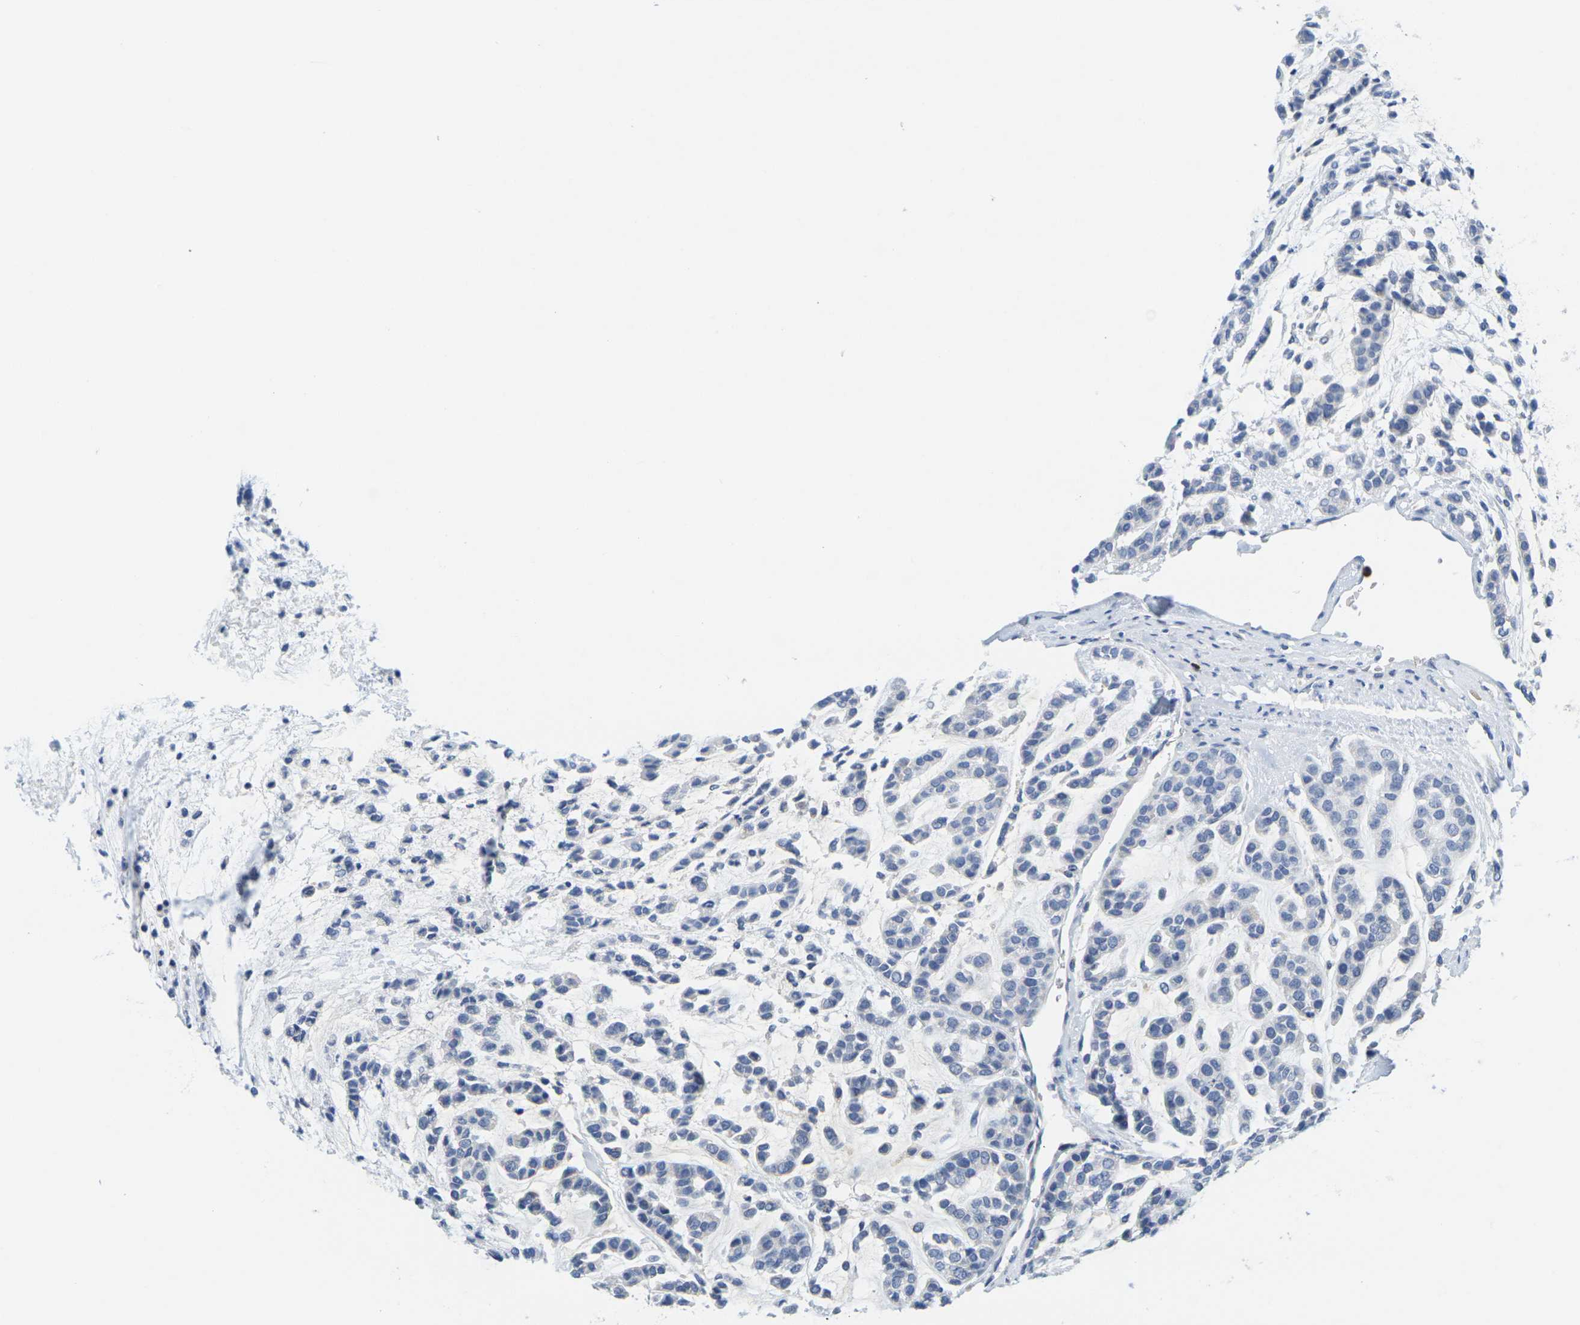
{"staining": {"intensity": "negative", "quantity": "none", "location": "none"}, "tissue": "head and neck cancer", "cell_type": "Tumor cells", "image_type": "cancer", "snomed": [{"axis": "morphology", "description": "Adenocarcinoma, NOS"}, {"axis": "morphology", "description": "Adenoma, NOS"}, {"axis": "topography", "description": "Head-Neck"}], "caption": "A photomicrograph of human head and neck cancer is negative for staining in tumor cells.", "gene": "KLK5", "patient": {"sex": "female", "age": 55}}